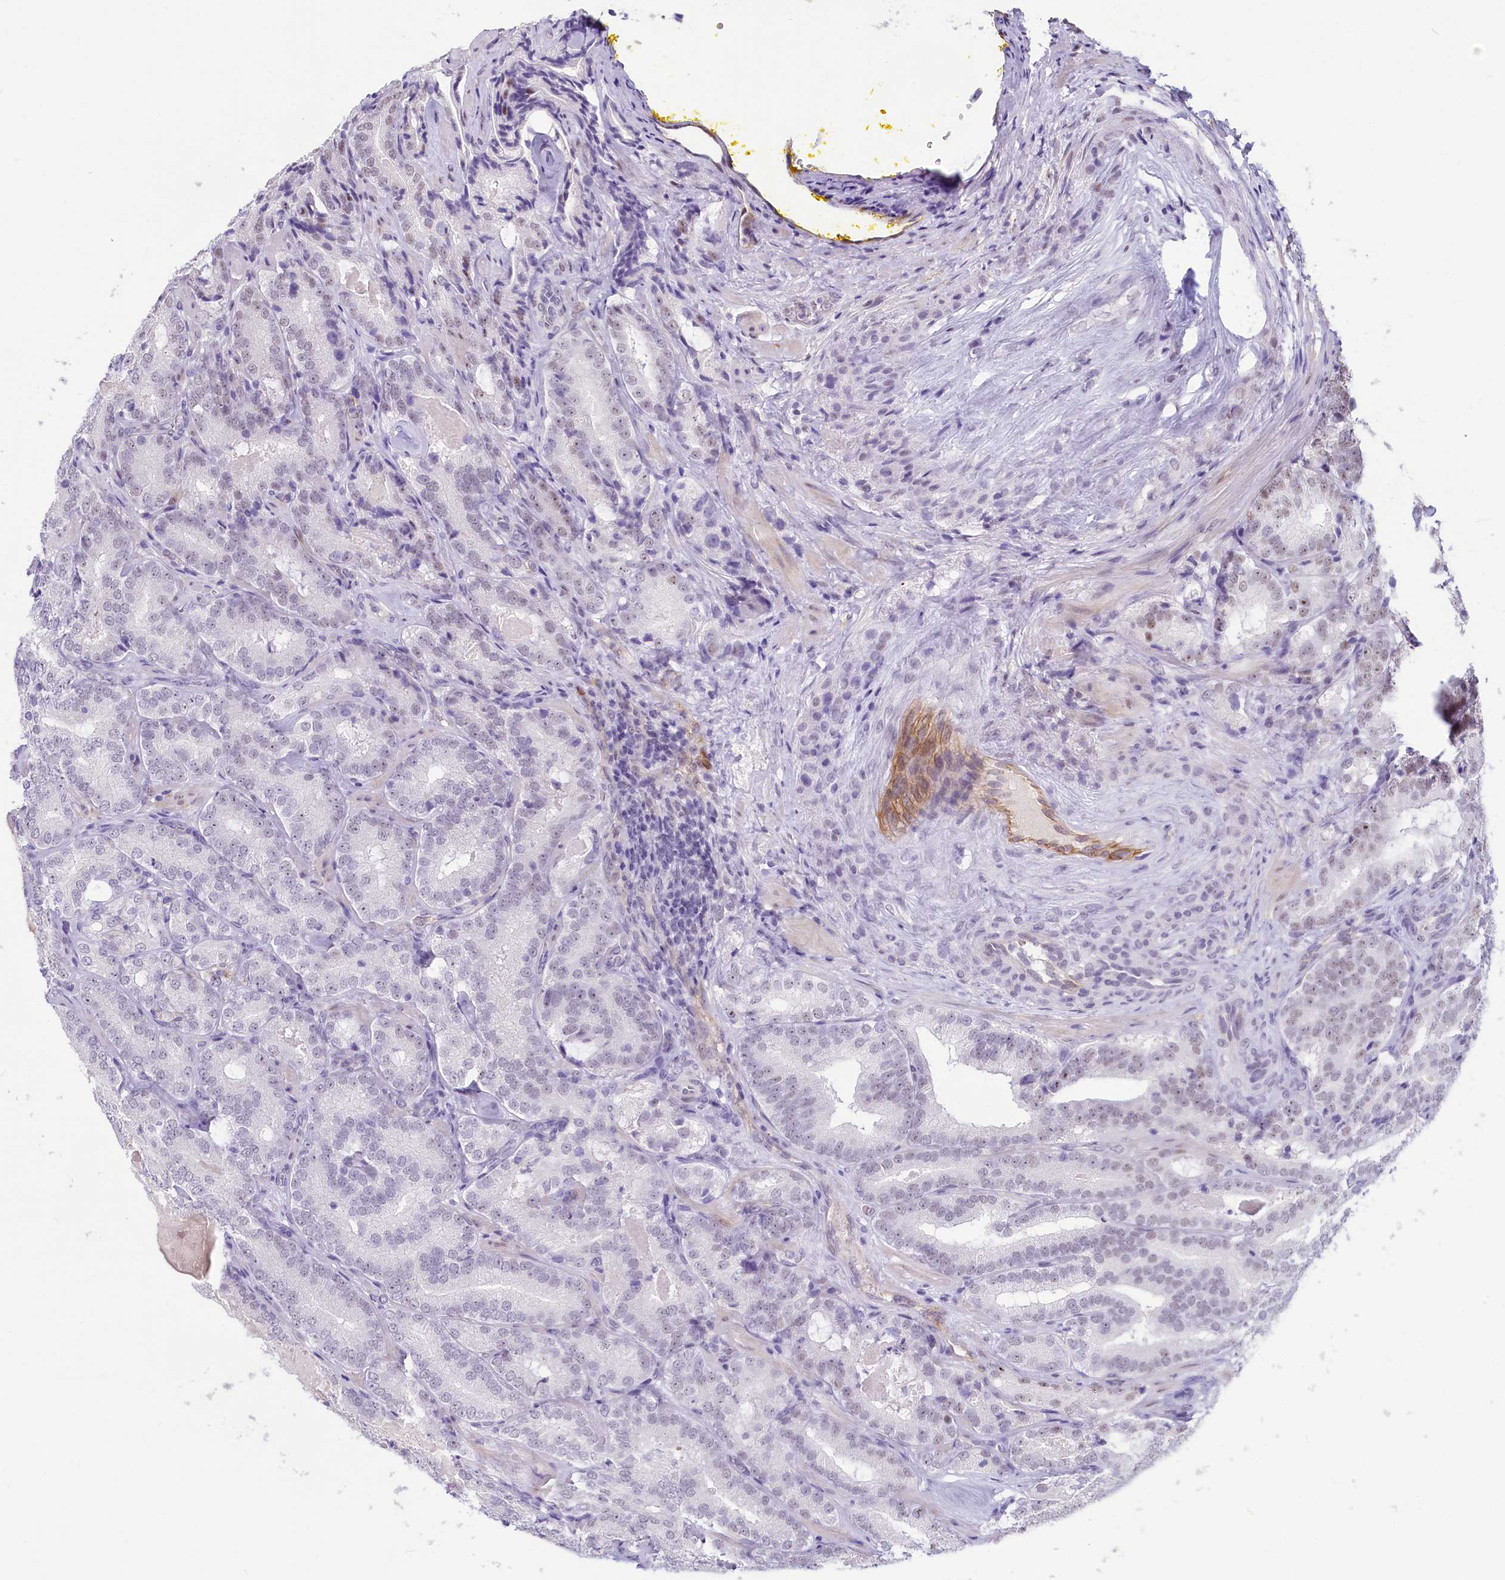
{"staining": {"intensity": "moderate", "quantity": "25%-75%", "location": "nuclear"}, "tissue": "prostate cancer", "cell_type": "Tumor cells", "image_type": "cancer", "snomed": [{"axis": "morphology", "description": "Adenocarcinoma, High grade"}, {"axis": "topography", "description": "Prostate"}], "caption": "Tumor cells show medium levels of moderate nuclear expression in about 25%-75% of cells in prostate cancer (high-grade adenocarcinoma). The staining was performed using DAB (3,3'-diaminobenzidine) to visualize the protein expression in brown, while the nuclei were stained in blue with hematoxylin (Magnification: 20x).", "gene": "PROCR", "patient": {"sex": "male", "age": 57}}